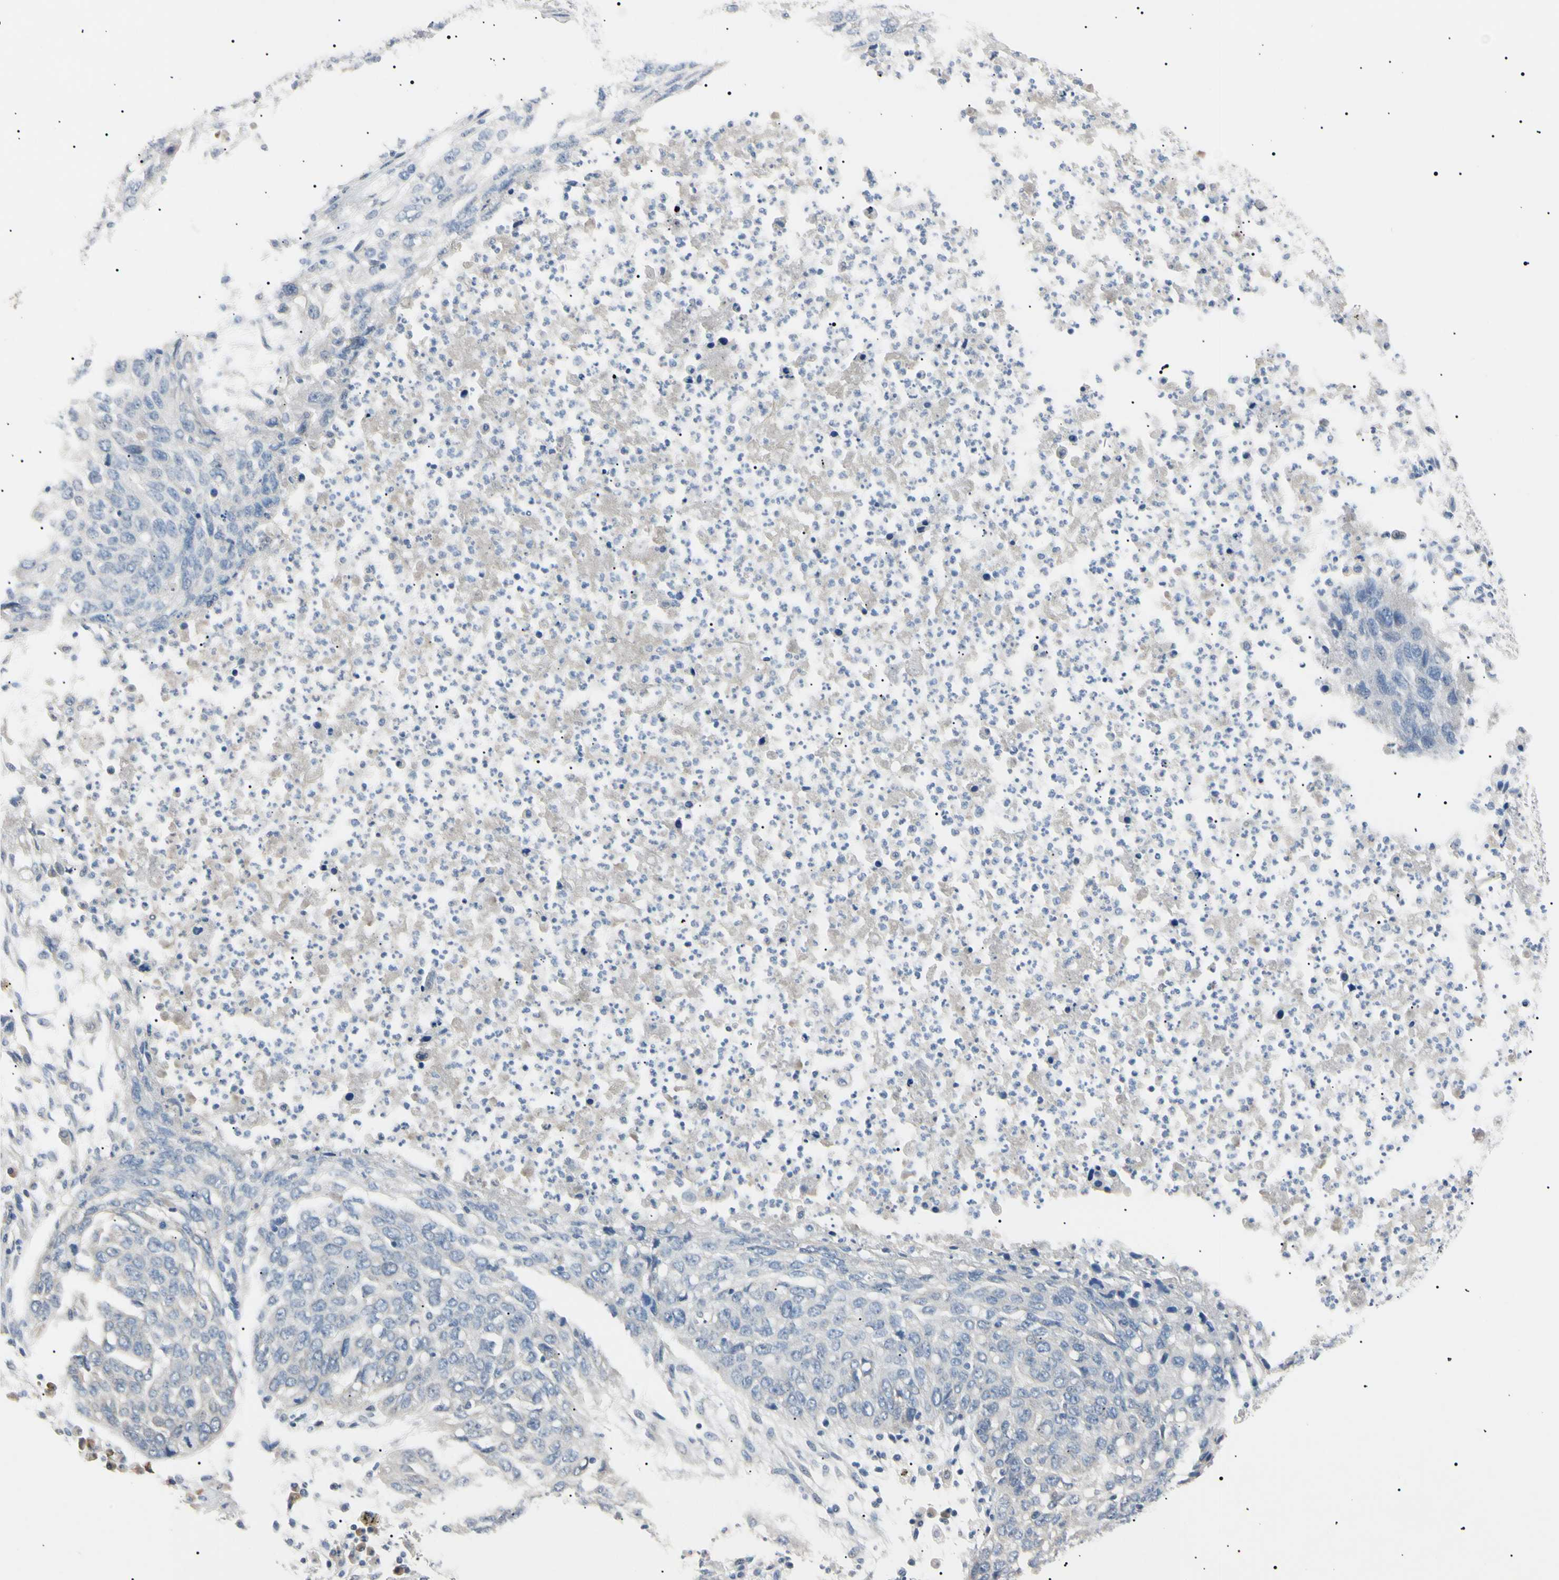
{"staining": {"intensity": "negative", "quantity": "none", "location": "none"}, "tissue": "lung cancer", "cell_type": "Tumor cells", "image_type": "cancer", "snomed": [{"axis": "morphology", "description": "Squamous cell carcinoma, NOS"}, {"axis": "topography", "description": "Lung"}], "caption": "There is no significant staining in tumor cells of lung cancer.", "gene": "CGB3", "patient": {"sex": "female", "age": 63}}